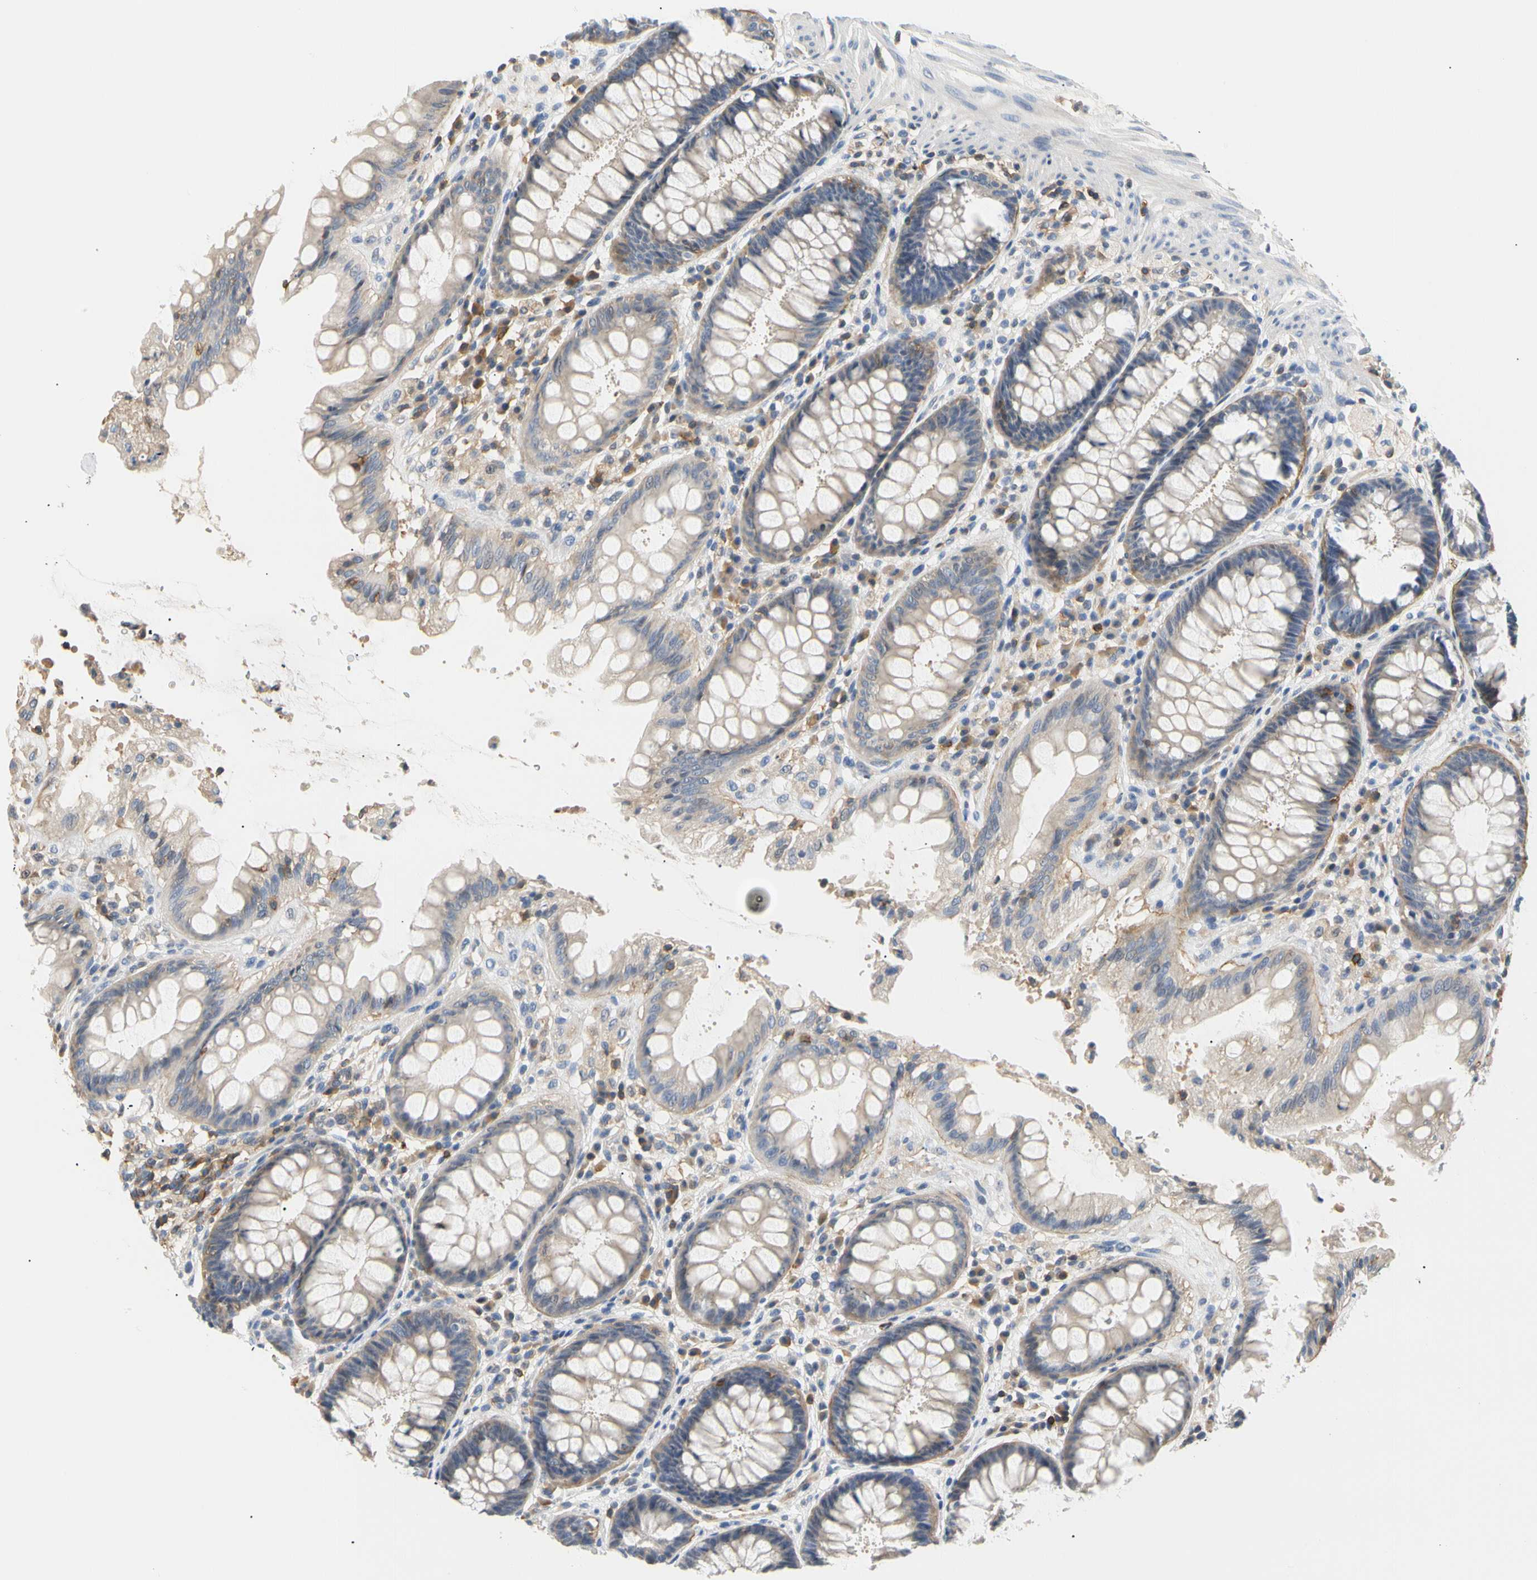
{"staining": {"intensity": "weak", "quantity": "25%-75%", "location": "cytoplasmic/membranous"}, "tissue": "rectum", "cell_type": "Glandular cells", "image_type": "normal", "snomed": [{"axis": "morphology", "description": "Normal tissue, NOS"}, {"axis": "topography", "description": "Rectum"}], "caption": "Rectum stained with DAB (3,3'-diaminobenzidine) immunohistochemistry demonstrates low levels of weak cytoplasmic/membranous staining in about 25%-75% of glandular cells.", "gene": "TNFRSF18", "patient": {"sex": "female", "age": 46}}